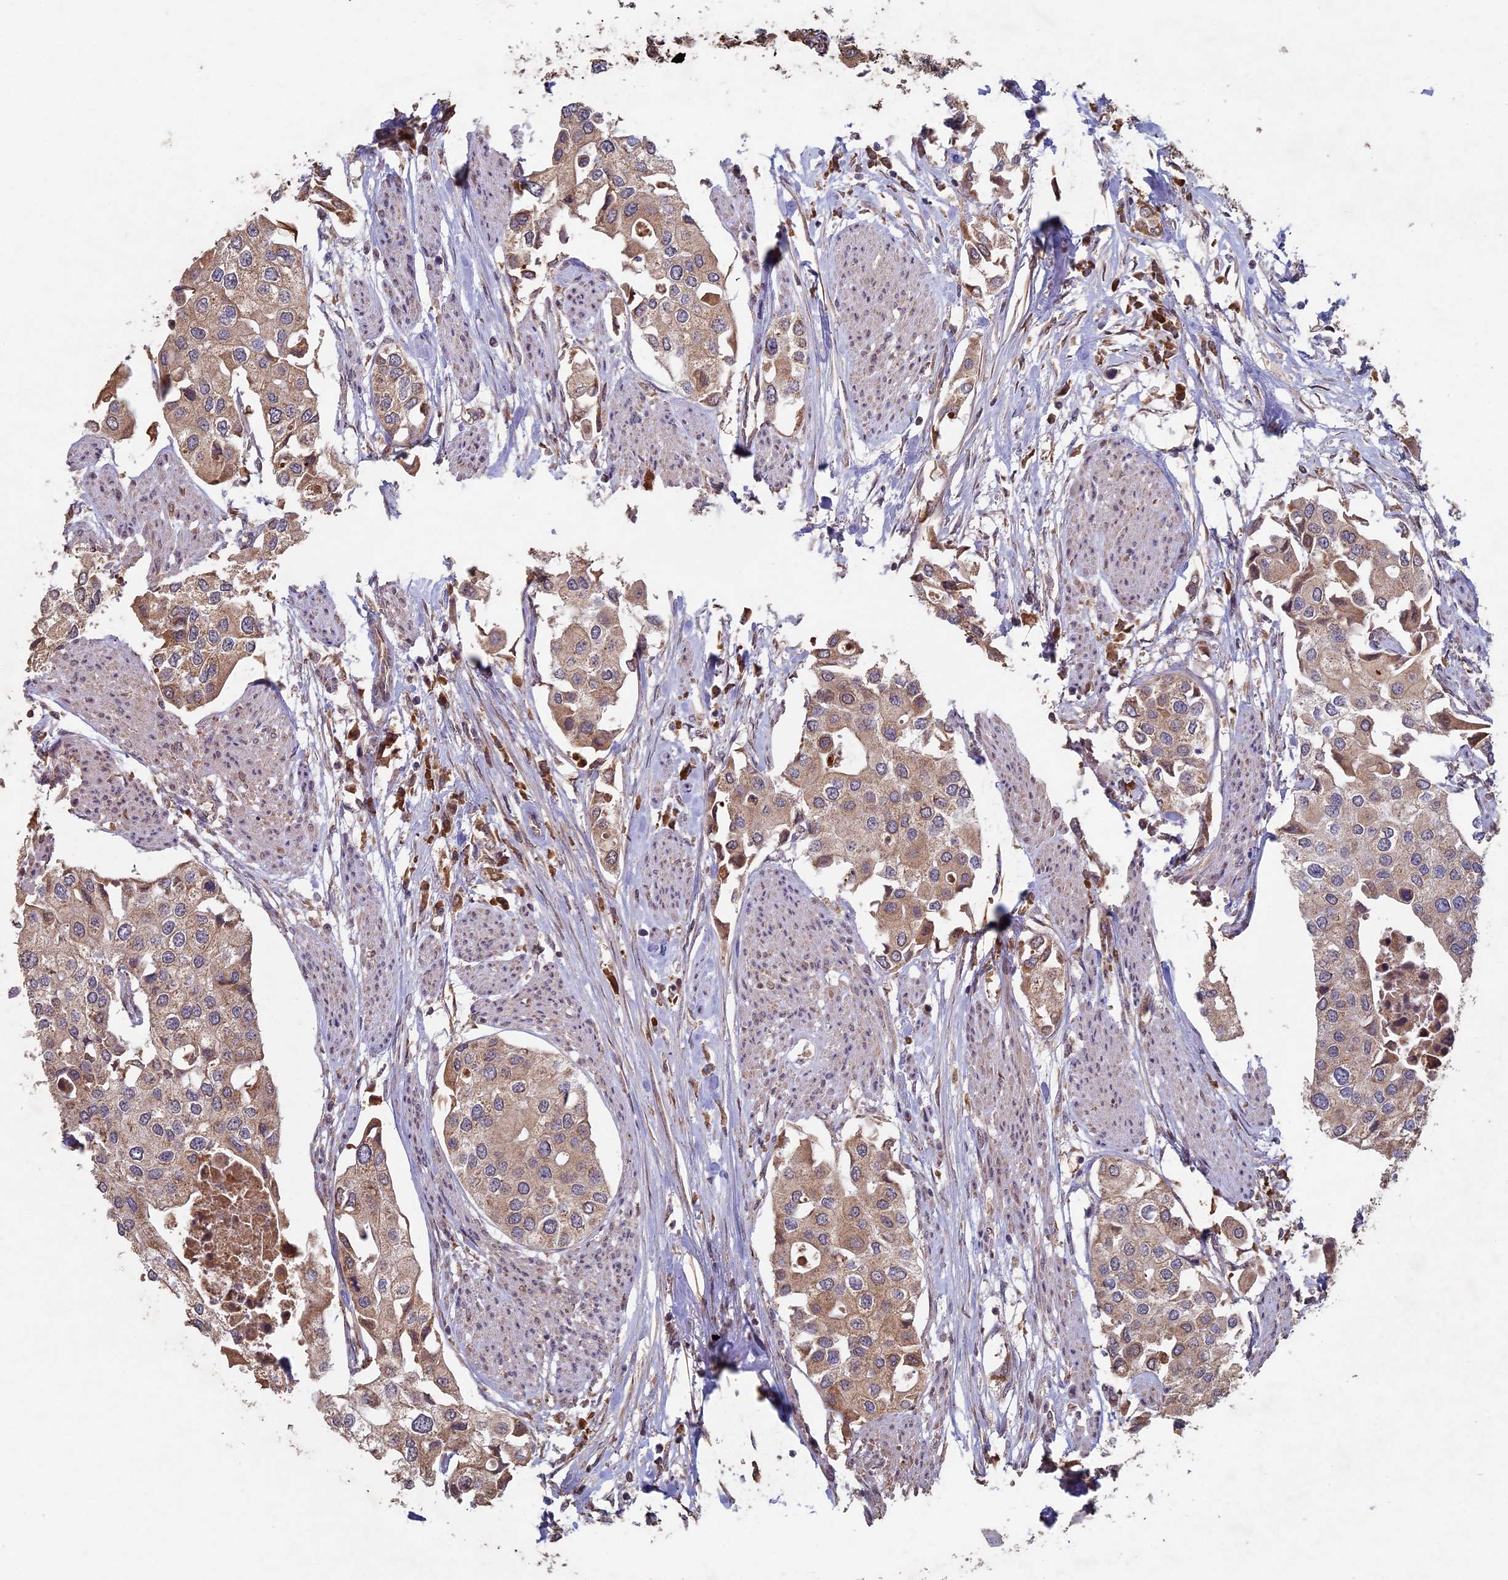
{"staining": {"intensity": "weak", "quantity": ">75%", "location": "cytoplasmic/membranous"}, "tissue": "urothelial cancer", "cell_type": "Tumor cells", "image_type": "cancer", "snomed": [{"axis": "morphology", "description": "Urothelial carcinoma, High grade"}, {"axis": "topography", "description": "Urinary bladder"}], "caption": "Tumor cells display weak cytoplasmic/membranous expression in about >75% of cells in urothelial cancer.", "gene": "RCCD1", "patient": {"sex": "male", "age": 64}}